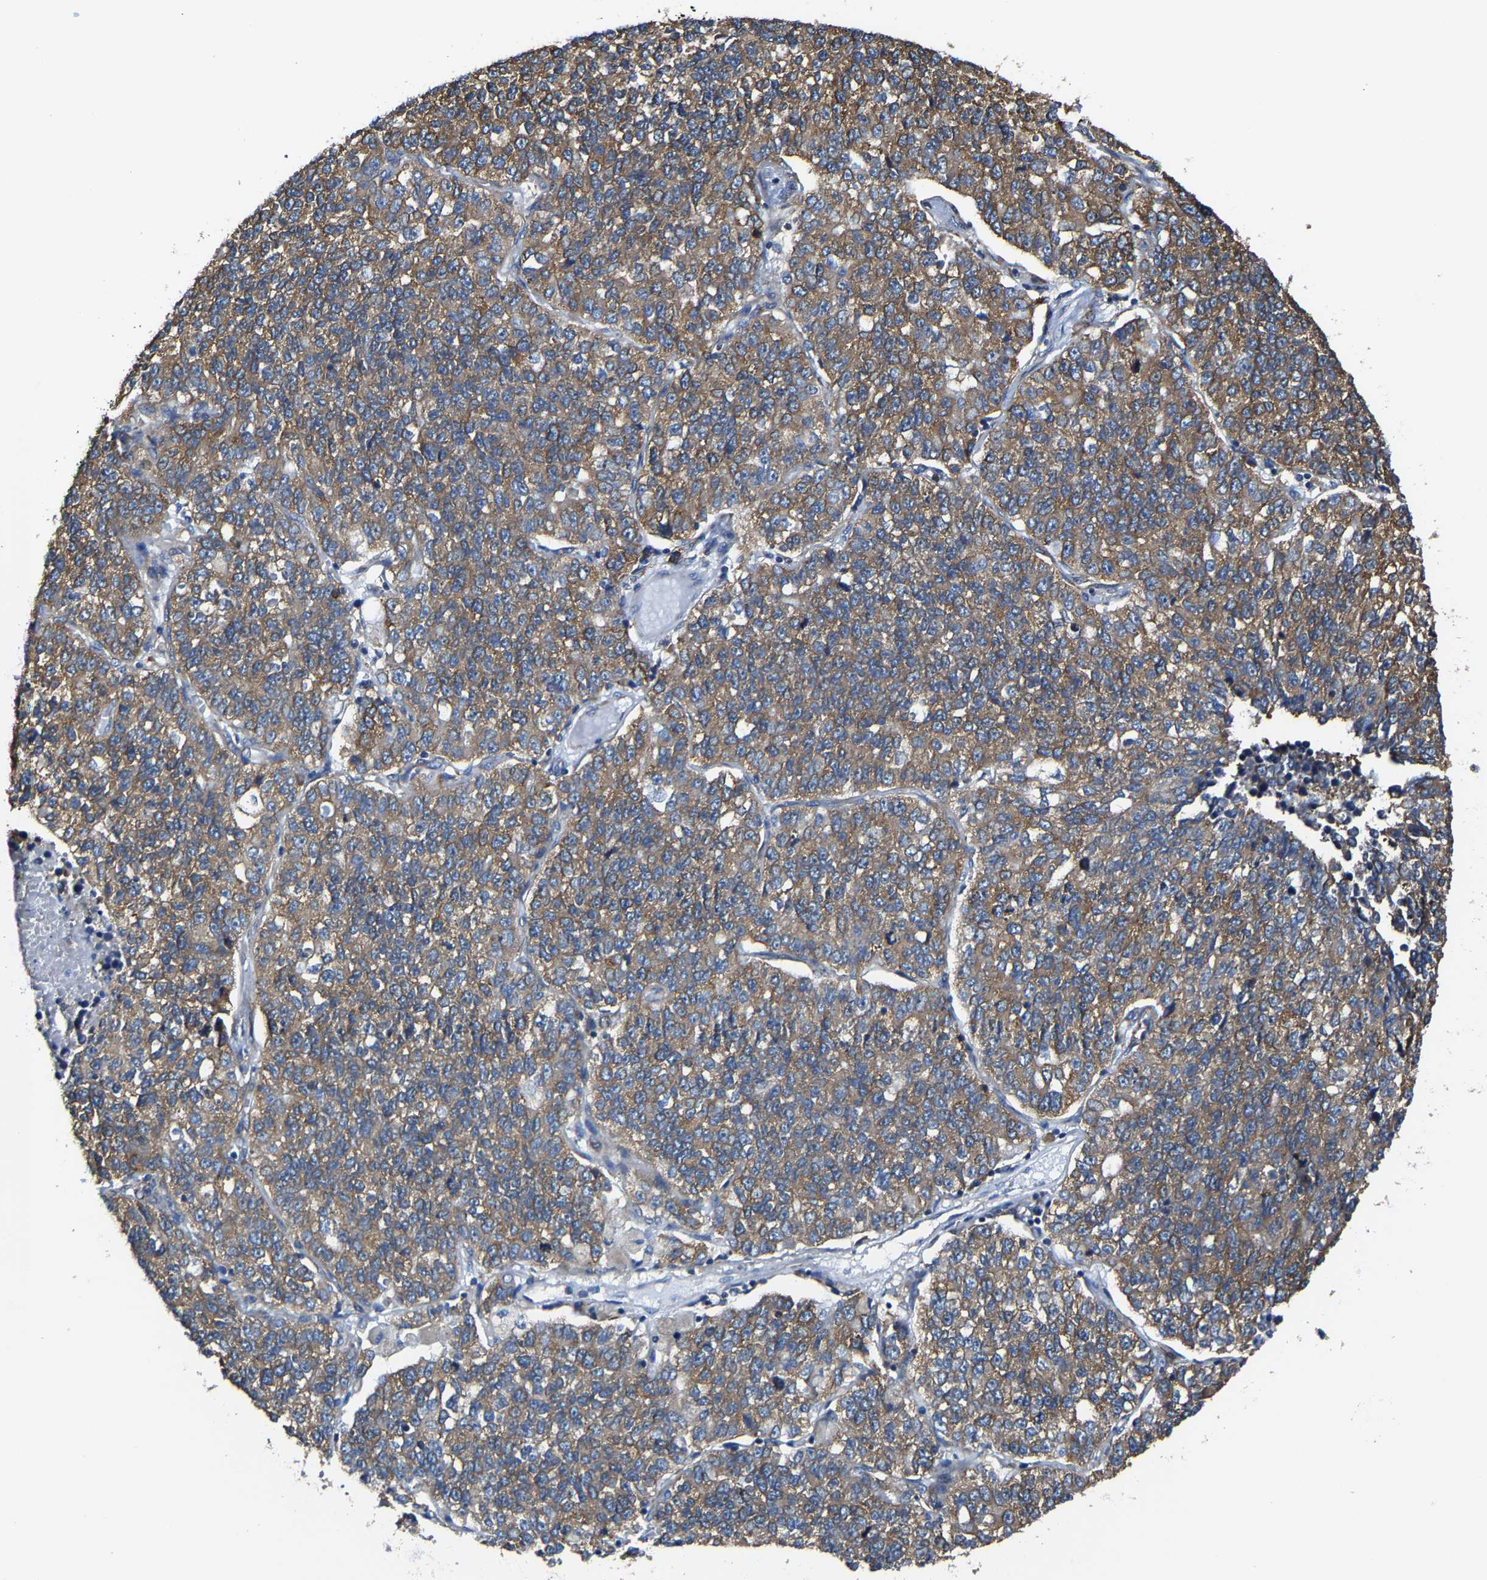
{"staining": {"intensity": "moderate", "quantity": ">75%", "location": "cytoplasmic/membranous"}, "tissue": "lung cancer", "cell_type": "Tumor cells", "image_type": "cancer", "snomed": [{"axis": "morphology", "description": "Adenocarcinoma, NOS"}, {"axis": "topography", "description": "Lung"}], "caption": "Protein expression analysis of human lung cancer reveals moderate cytoplasmic/membranous positivity in about >75% of tumor cells. The staining was performed using DAB (3,3'-diaminobenzidine), with brown indicating positive protein expression. Nuclei are stained blue with hematoxylin.", "gene": "G3BP2", "patient": {"sex": "male", "age": 49}}